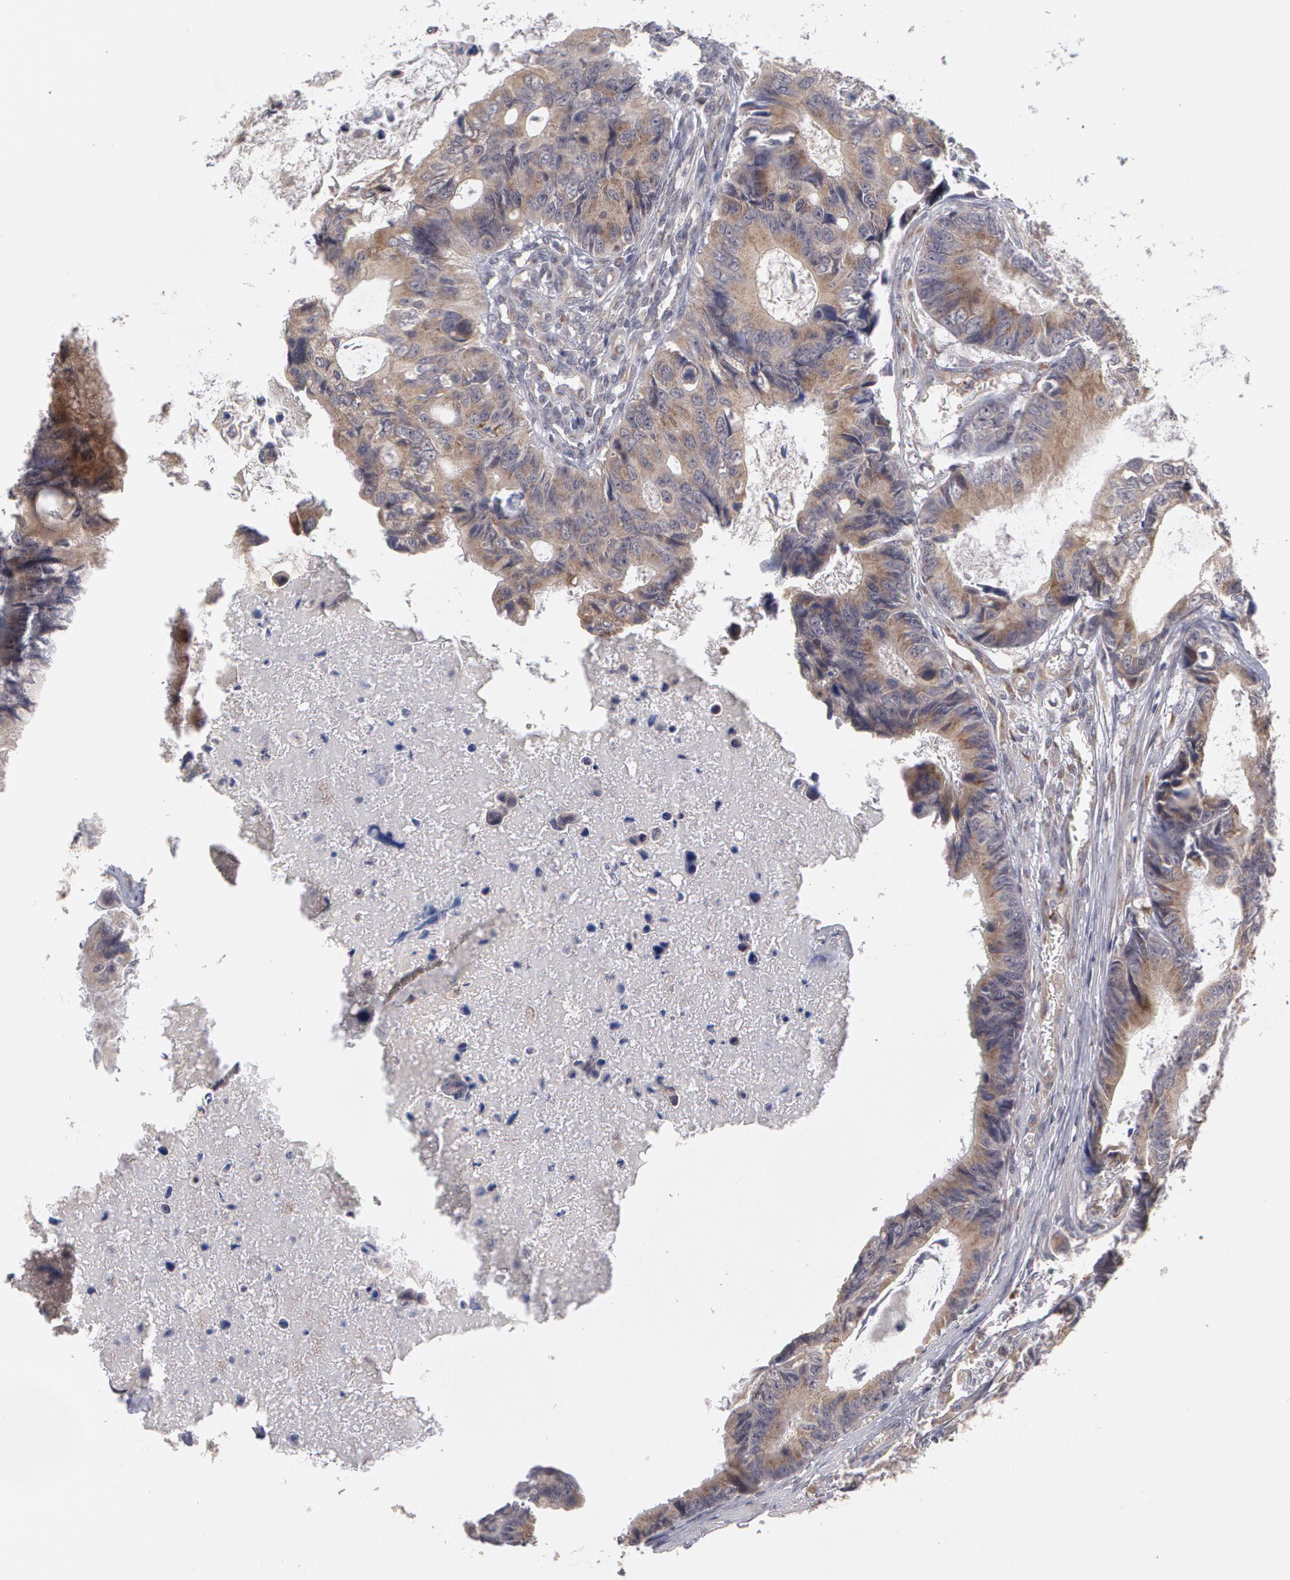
{"staining": {"intensity": "negative", "quantity": "none", "location": "none"}, "tissue": "colorectal cancer", "cell_type": "Tumor cells", "image_type": "cancer", "snomed": [{"axis": "morphology", "description": "Adenocarcinoma, NOS"}, {"axis": "topography", "description": "Rectum"}], "caption": "Colorectal adenocarcinoma was stained to show a protein in brown. There is no significant positivity in tumor cells.", "gene": "STX5", "patient": {"sex": "female", "age": 98}}